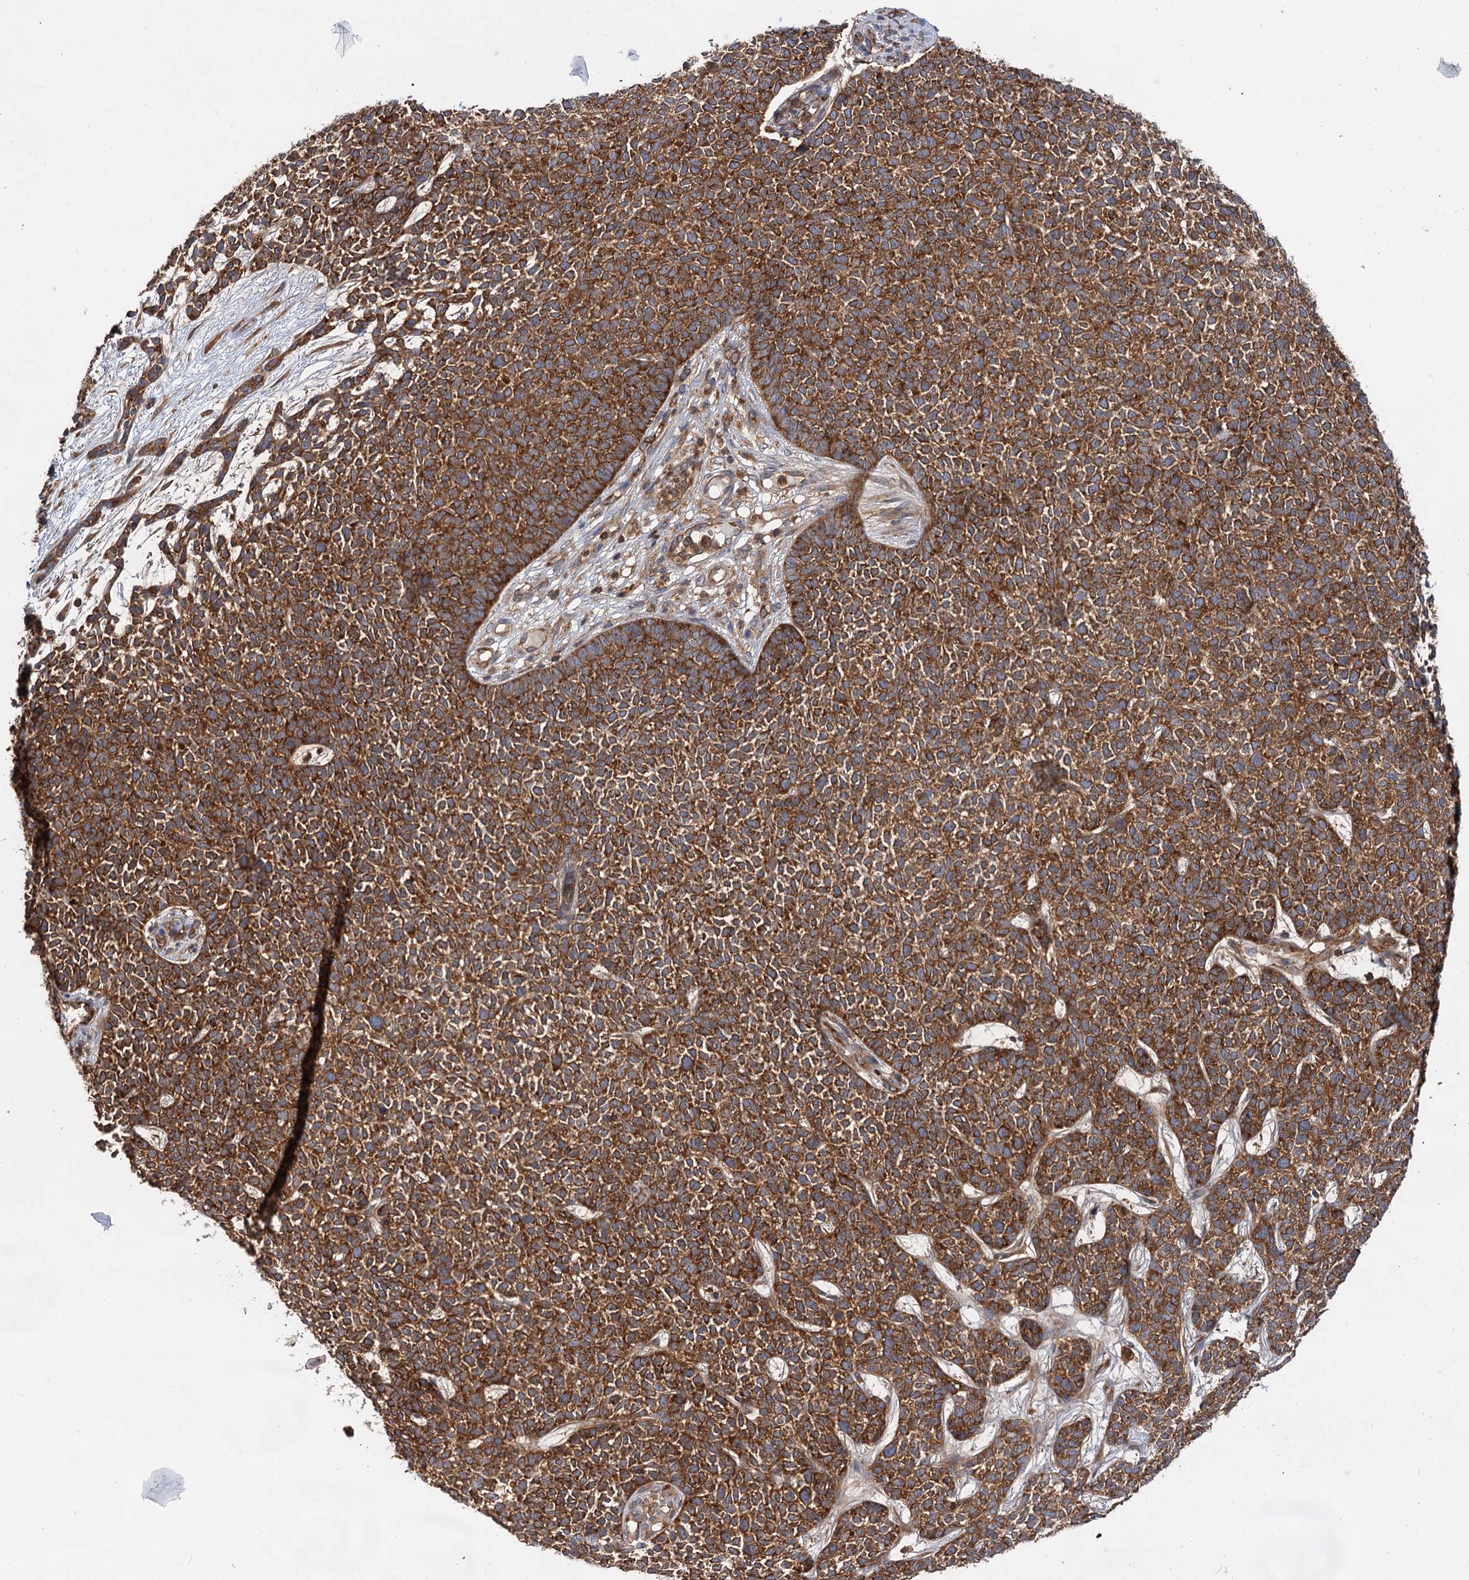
{"staining": {"intensity": "strong", "quantity": ">75%", "location": "cytoplasmic/membranous"}, "tissue": "skin cancer", "cell_type": "Tumor cells", "image_type": "cancer", "snomed": [{"axis": "morphology", "description": "Basal cell carcinoma"}, {"axis": "topography", "description": "Skin"}], "caption": "Human basal cell carcinoma (skin) stained with a protein marker exhibits strong staining in tumor cells.", "gene": "PACS1", "patient": {"sex": "female", "age": 84}}